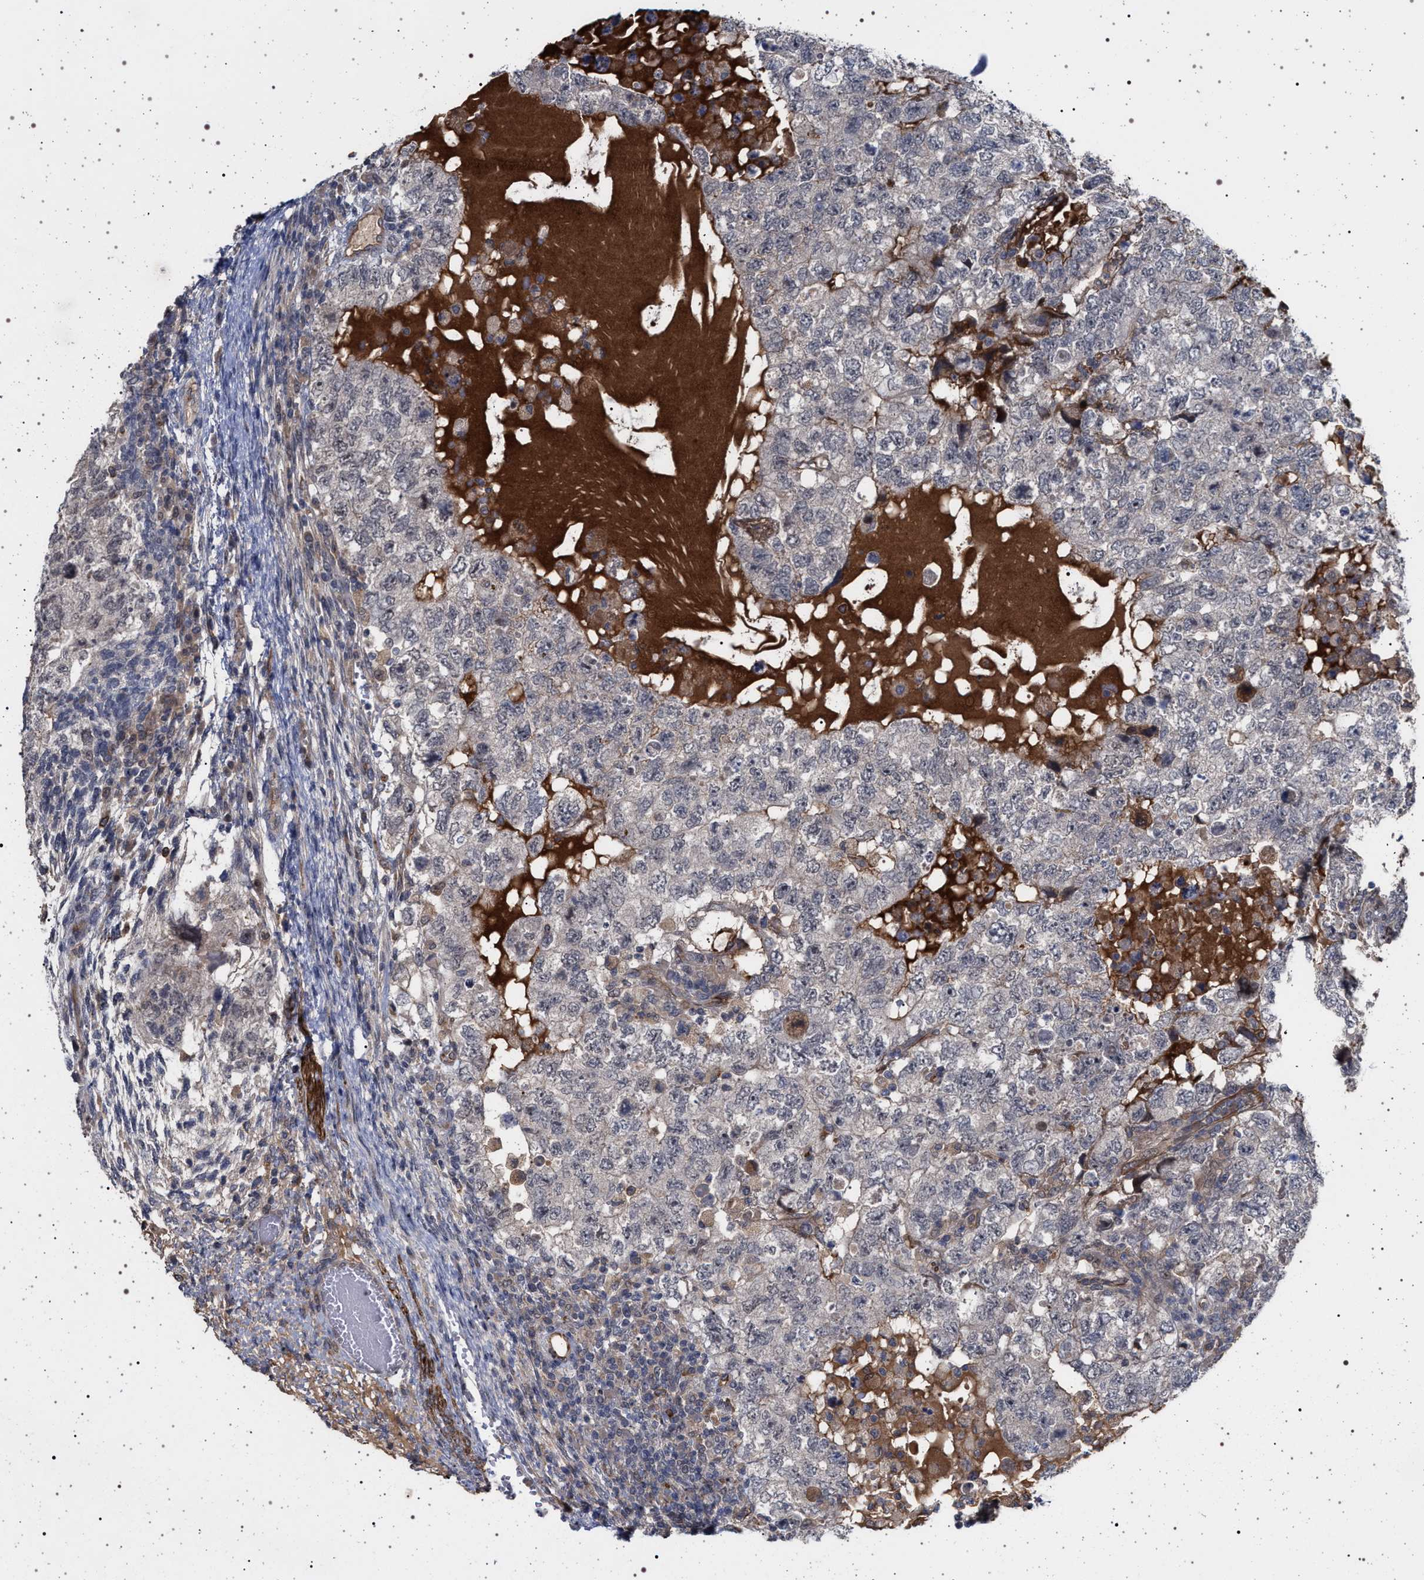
{"staining": {"intensity": "weak", "quantity": "<25%", "location": "cytoplasmic/membranous"}, "tissue": "testis cancer", "cell_type": "Tumor cells", "image_type": "cancer", "snomed": [{"axis": "morphology", "description": "Carcinoma, Embryonal, NOS"}, {"axis": "topography", "description": "Testis"}], "caption": "DAB immunohistochemical staining of testis embryonal carcinoma demonstrates no significant expression in tumor cells.", "gene": "RBM48", "patient": {"sex": "male", "age": 36}}